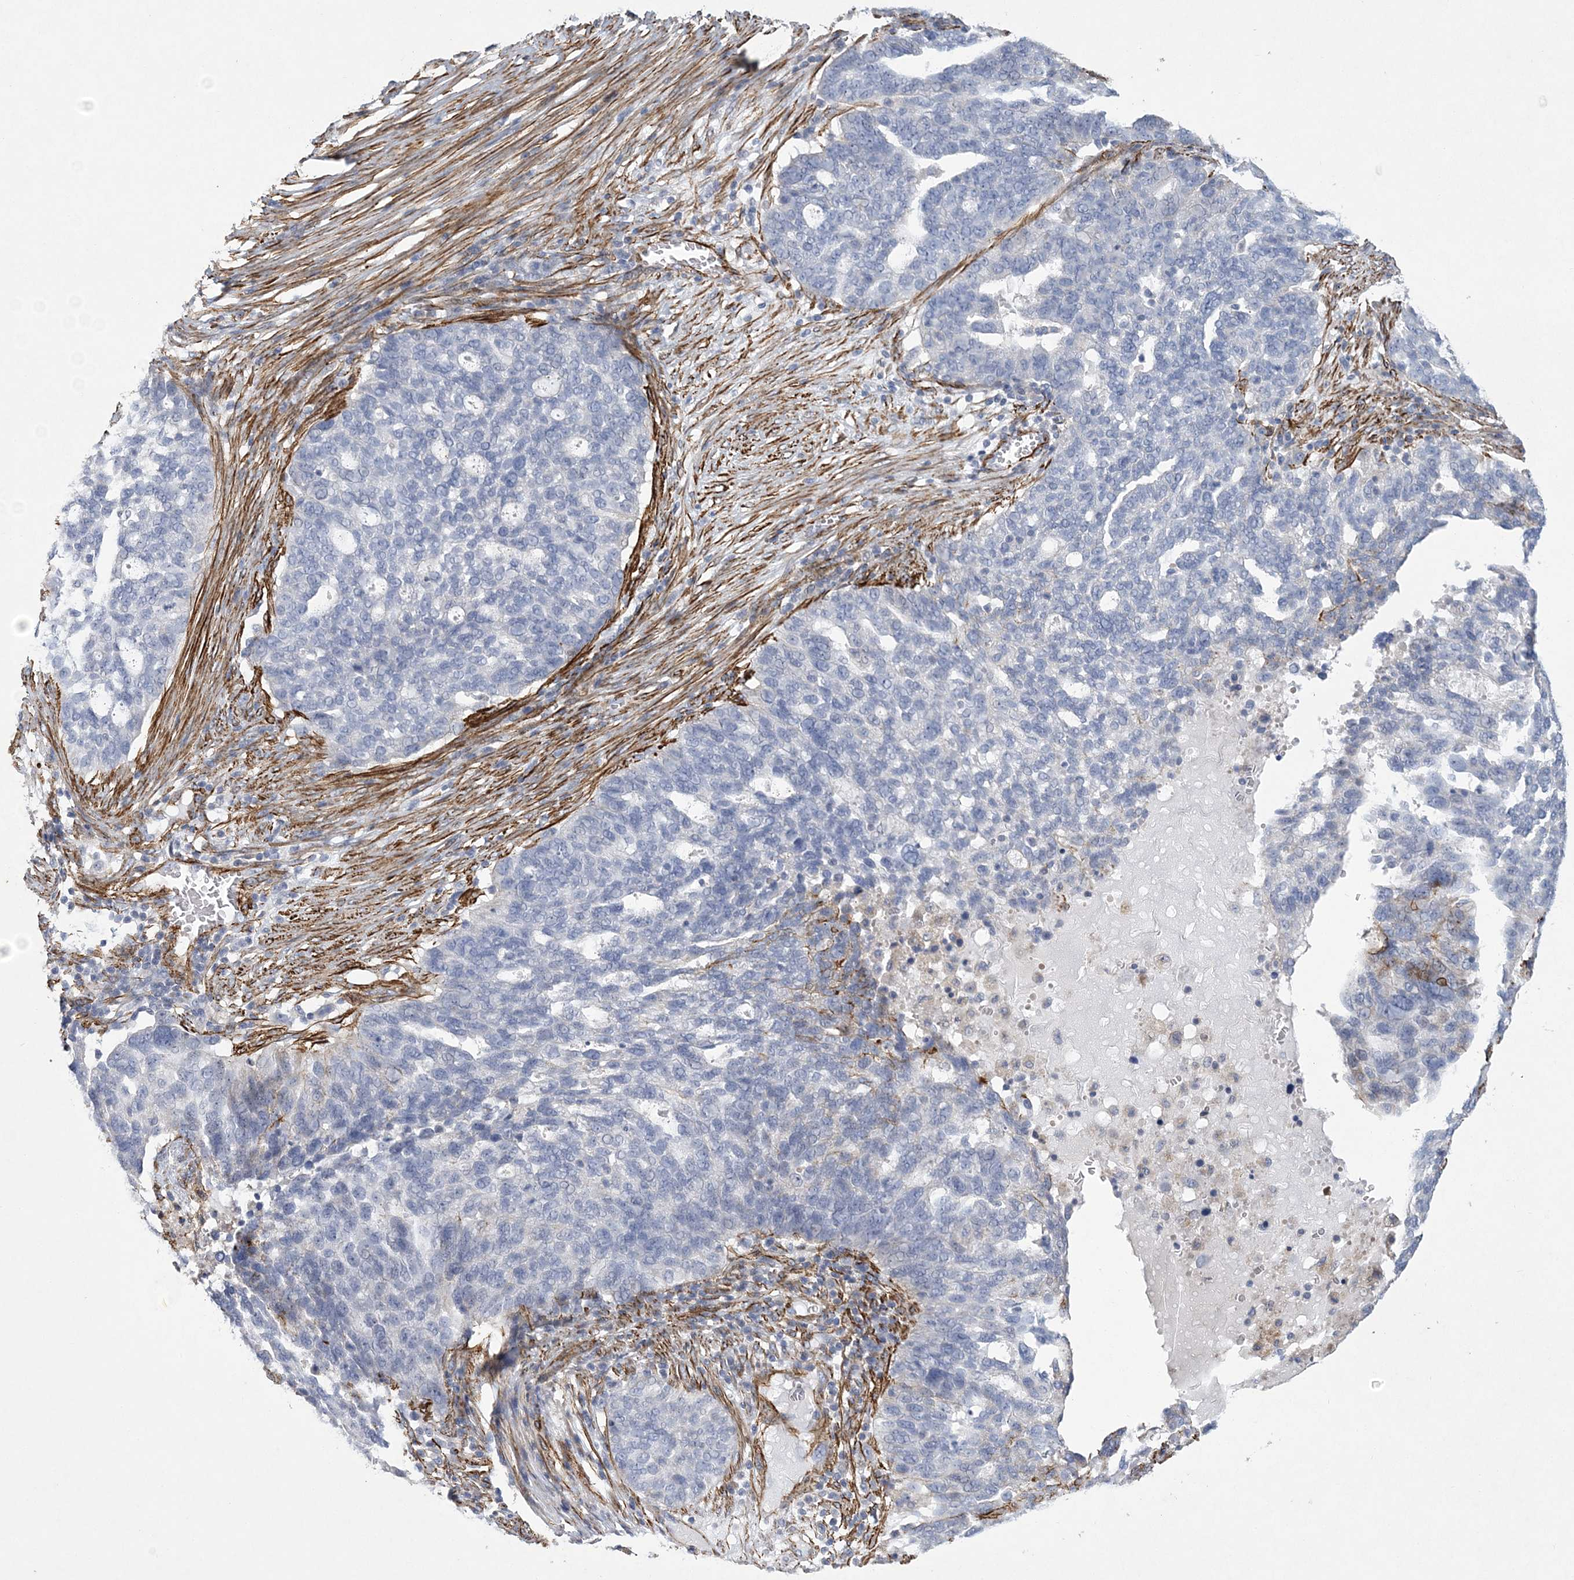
{"staining": {"intensity": "negative", "quantity": "none", "location": "none"}, "tissue": "ovarian cancer", "cell_type": "Tumor cells", "image_type": "cancer", "snomed": [{"axis": "morphology", "description": "Cystadenocarcinoma, serous, NOS"}, {"axis": "topography", "description": "Ovary"}], "caption": "Tumor cells show no significant positivity in serous cystadenocarcinoma (ovarian).", "gene": "ARSJ", "patient": {"sex": "female", "age": 59}}